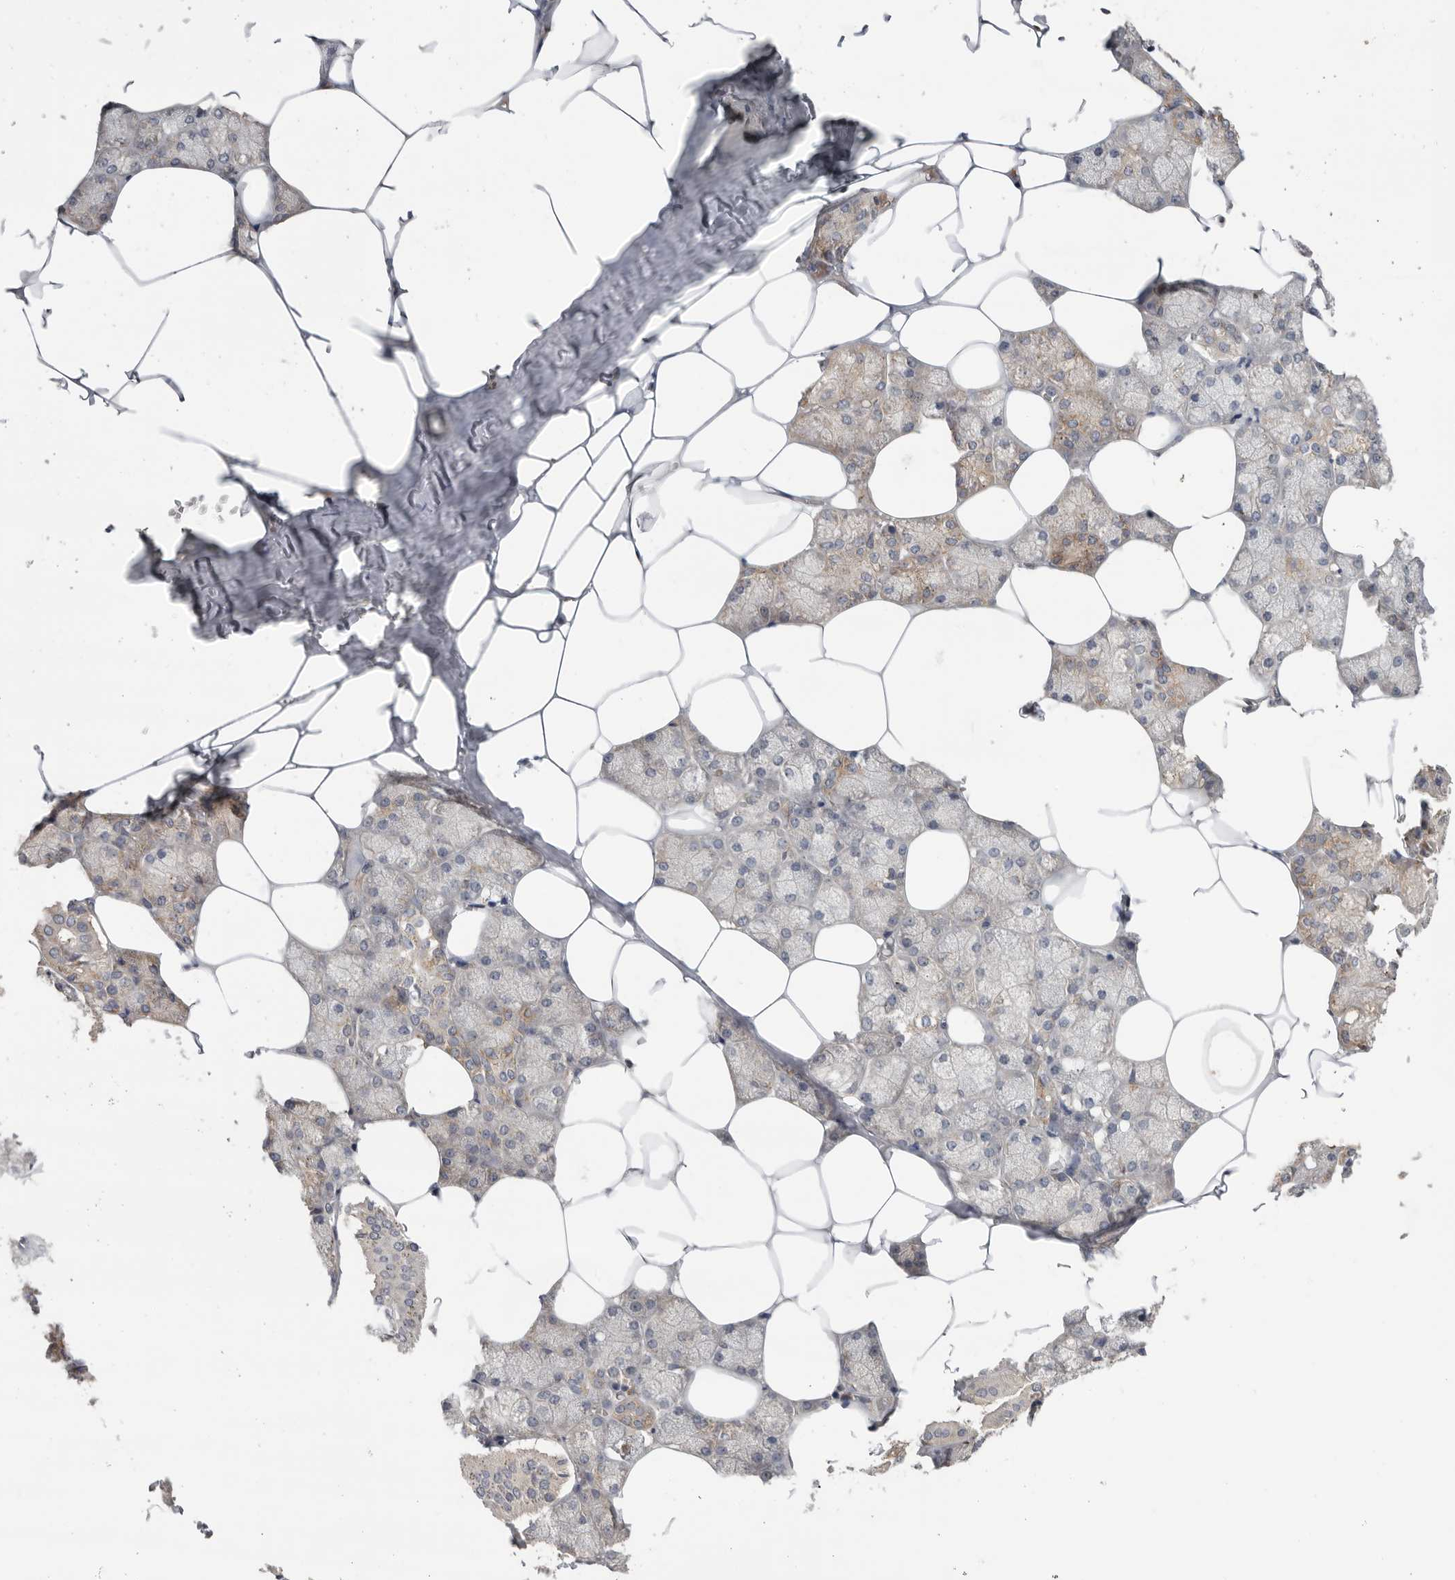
{"staining": {"intensity": "weak", "quantity": "25%-75%", "location": "cytoplasmic/membranous"}, "tissue": "salivary gland", "cell_type": "Glandular cells", "image_type": "normal", "snomed": [{"axis": "morphology", "description": "Normal tissue, NOS"}, {"axis": "topography", "description": "Salivary gland"}], "caption": "Weak cytoplasmic/membranous protein staining is seen in approximately 25%-75% of glandular cells in salivary gland. Using DAB (brown) and hematoxylin (blue) stains, captured at high magnification using brightfield microscopy.", "gene": "KLK5", "patient": {"sex": "male", "age": 62}}